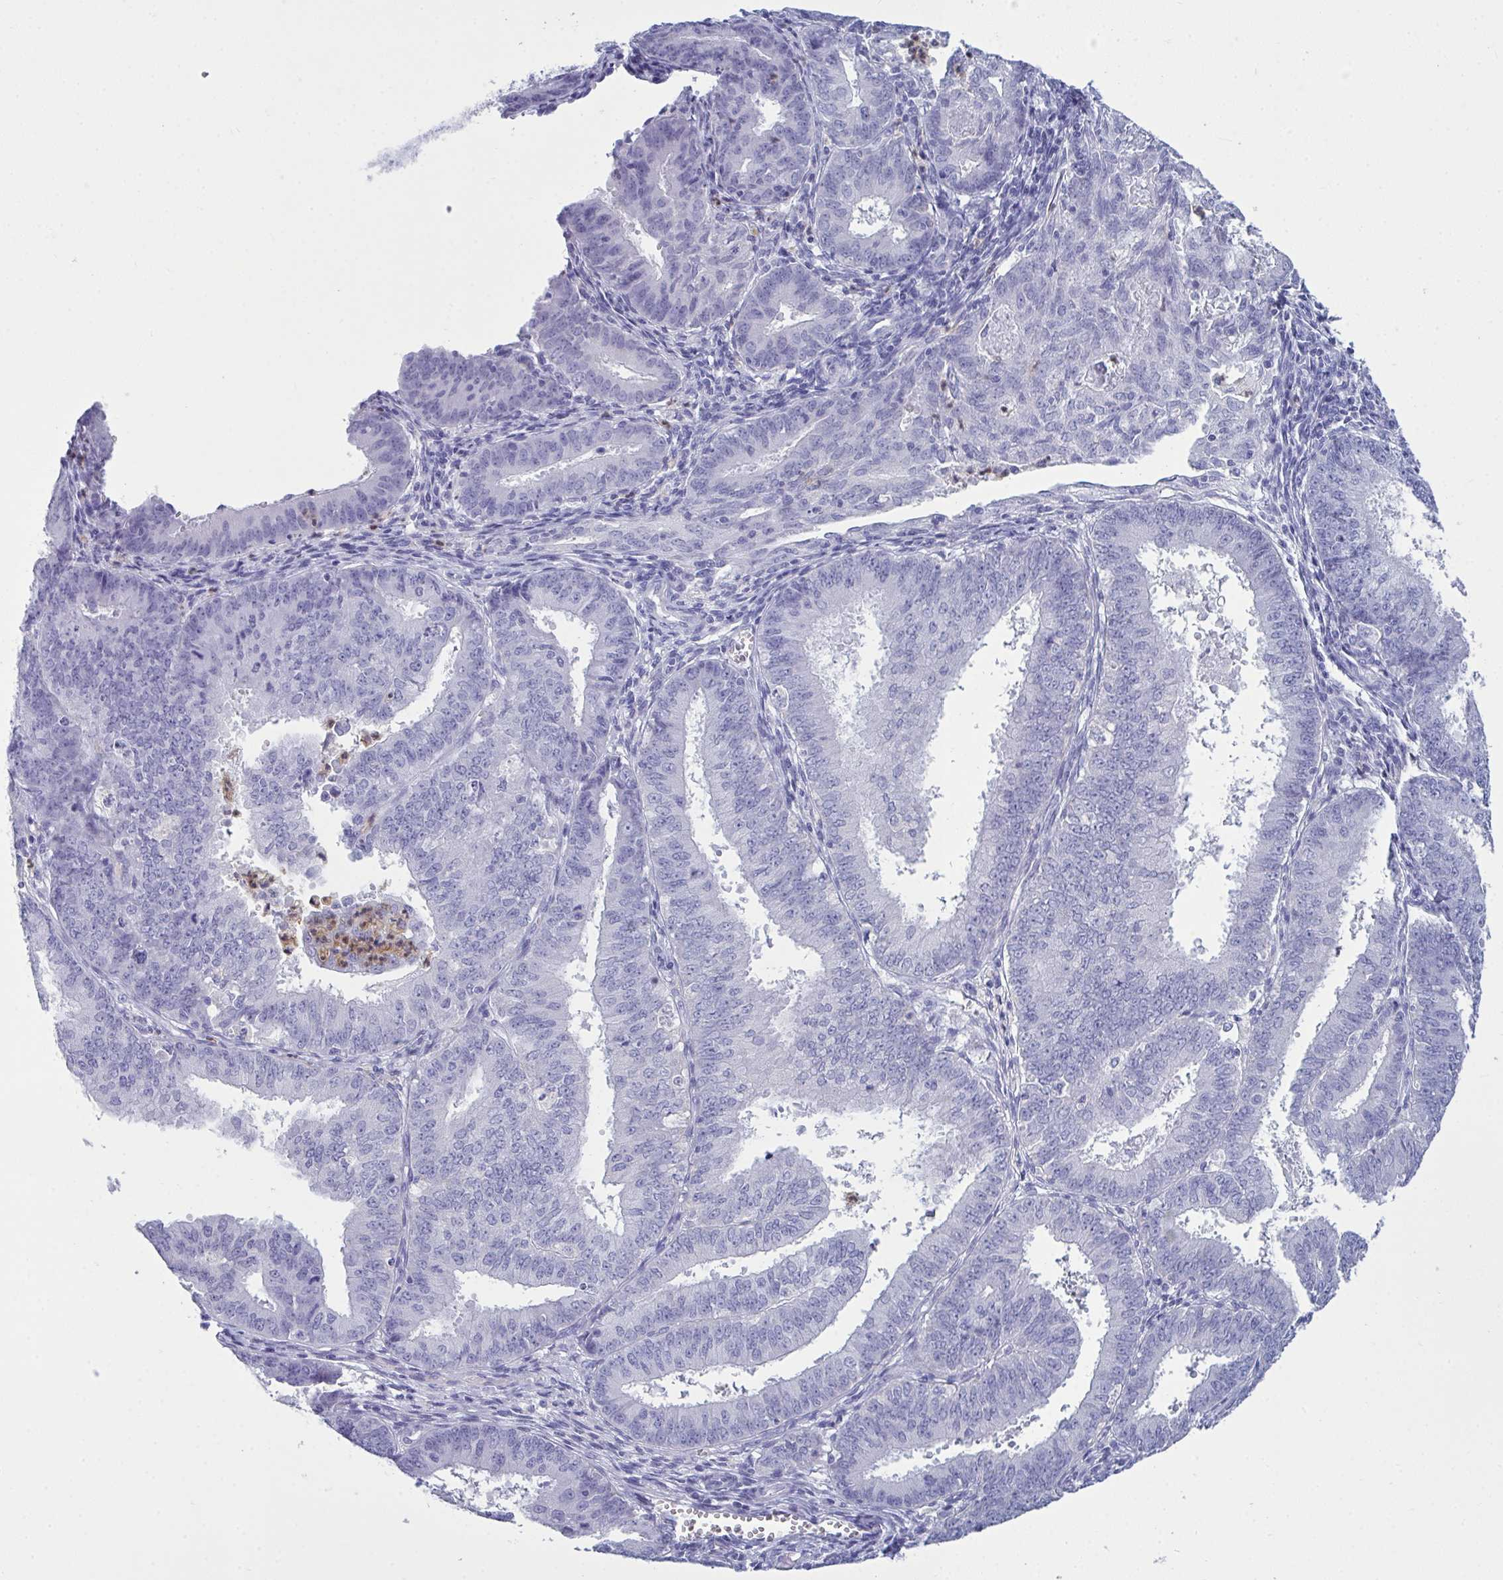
{"staining": {"intensity": "negative", "quantity": "none", "location": "none"}, "tissue": "endometrial cancer", "cell_type": "Tumor cells", "image_type": "cancer", "snomed": [{"axis": "morphology", "description": "Adenocarcinoma, NOS"}, {"axis": "topography", "description": "Endometrium"}], "caption": "Tumor cells are negative for protein expression in human endometrial cancer (adenocarcinoma). (DAB (3,3'-diaminobenzidine) immunohistochemistry visualized using brightfield microscopy, high magnification).", "gene": "SERPINB10", "patient": {"sex": "female", "age": 73}}